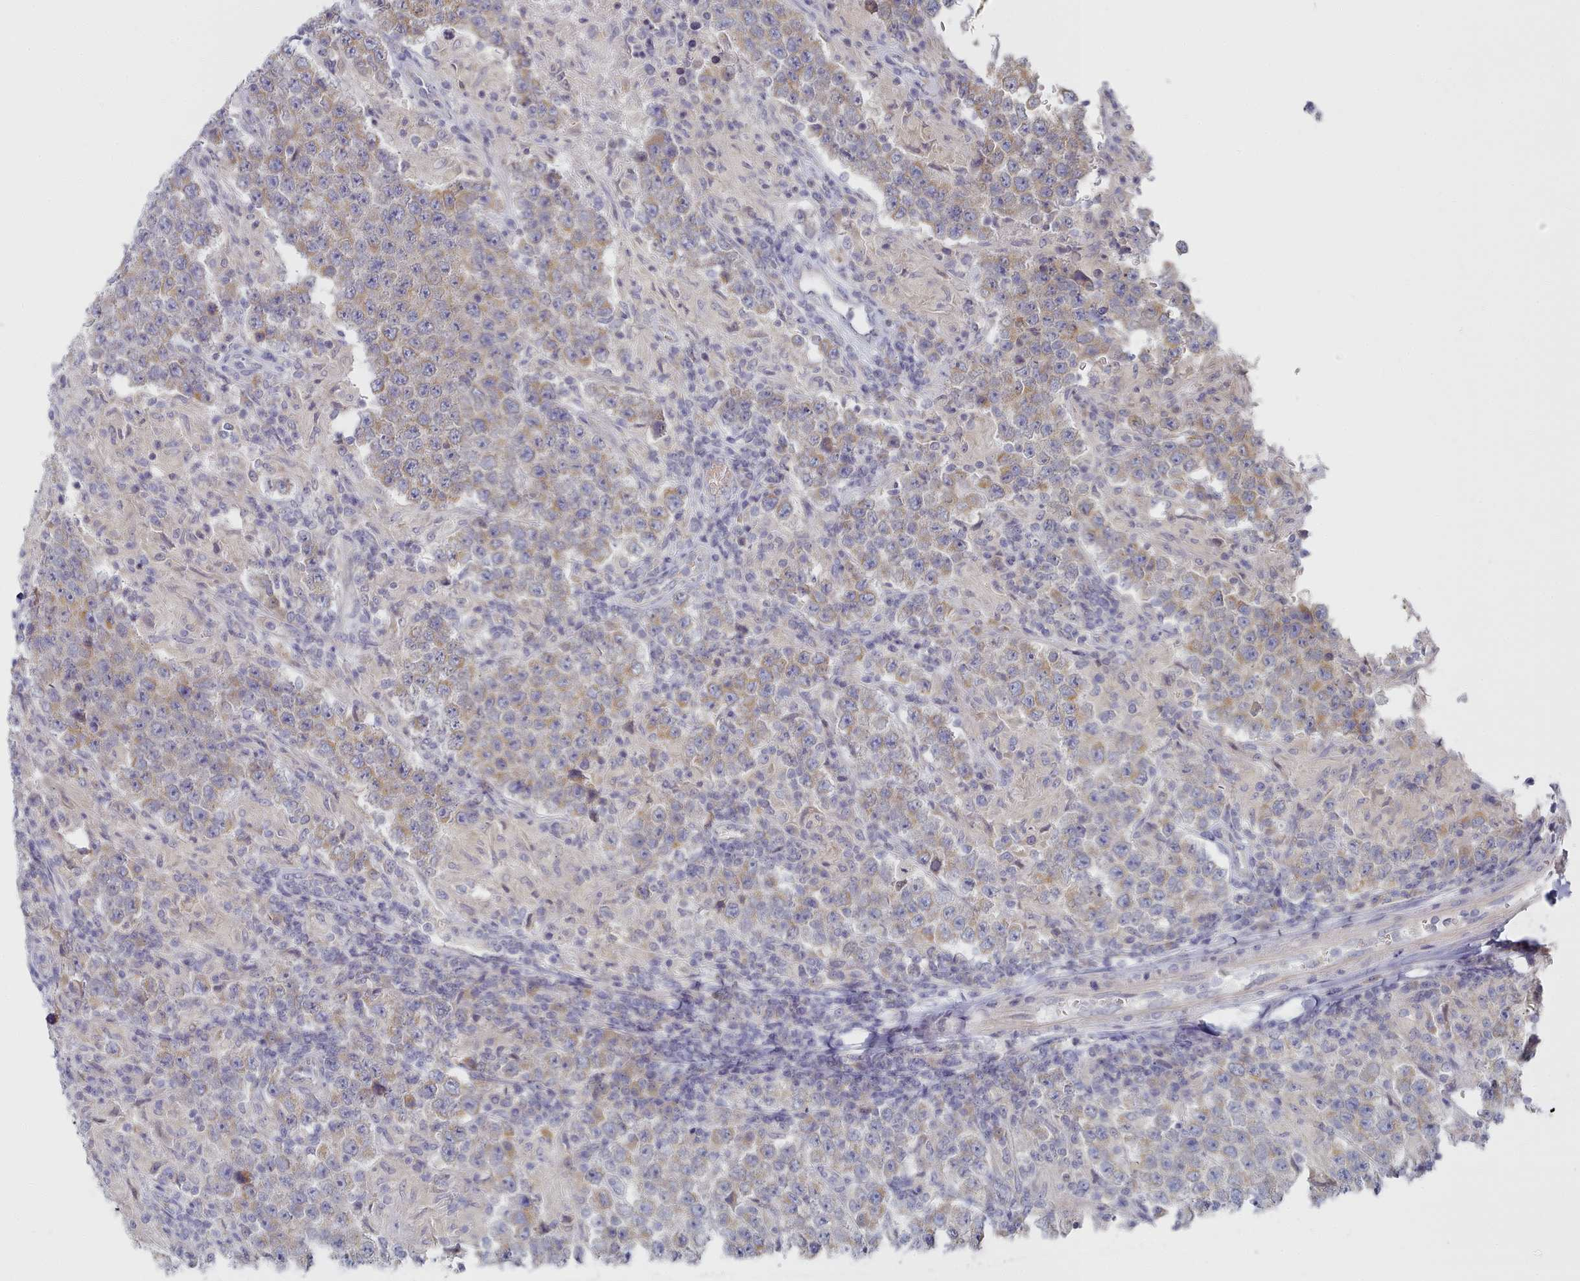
{"staining": {"intensity": "moderate", "quantity": ">75%", "location": "cytoplasmic/membranous"}, "tissue": "testis cancer", "cell_type": "Tumor cells", "image_type": "cancer", "snomed": [{"axis": "morphology", "description": "Normal tissue, NOS"}, {"axis": "morphology", "description": "Urothelial carcinoma, High grade"}, {"axis": "morphology", "description": "Seminoma, NOS"}, {"axis": "morphology", "description": "Carcinoma, Embryonal, NOS"}, {"axis": "topography", "description": "Urinary bladder"}, {"axis": "topography", "description": "Testis"}], "caption": "DAB immunohistochemical staining of testis cancer (seminoma) shows moderate cytoplasmic/membranous protein positivity in approximately >75% of tumor cells.", "gene": "TYW1B", "patient": {"sex": "male", "age": 41}}